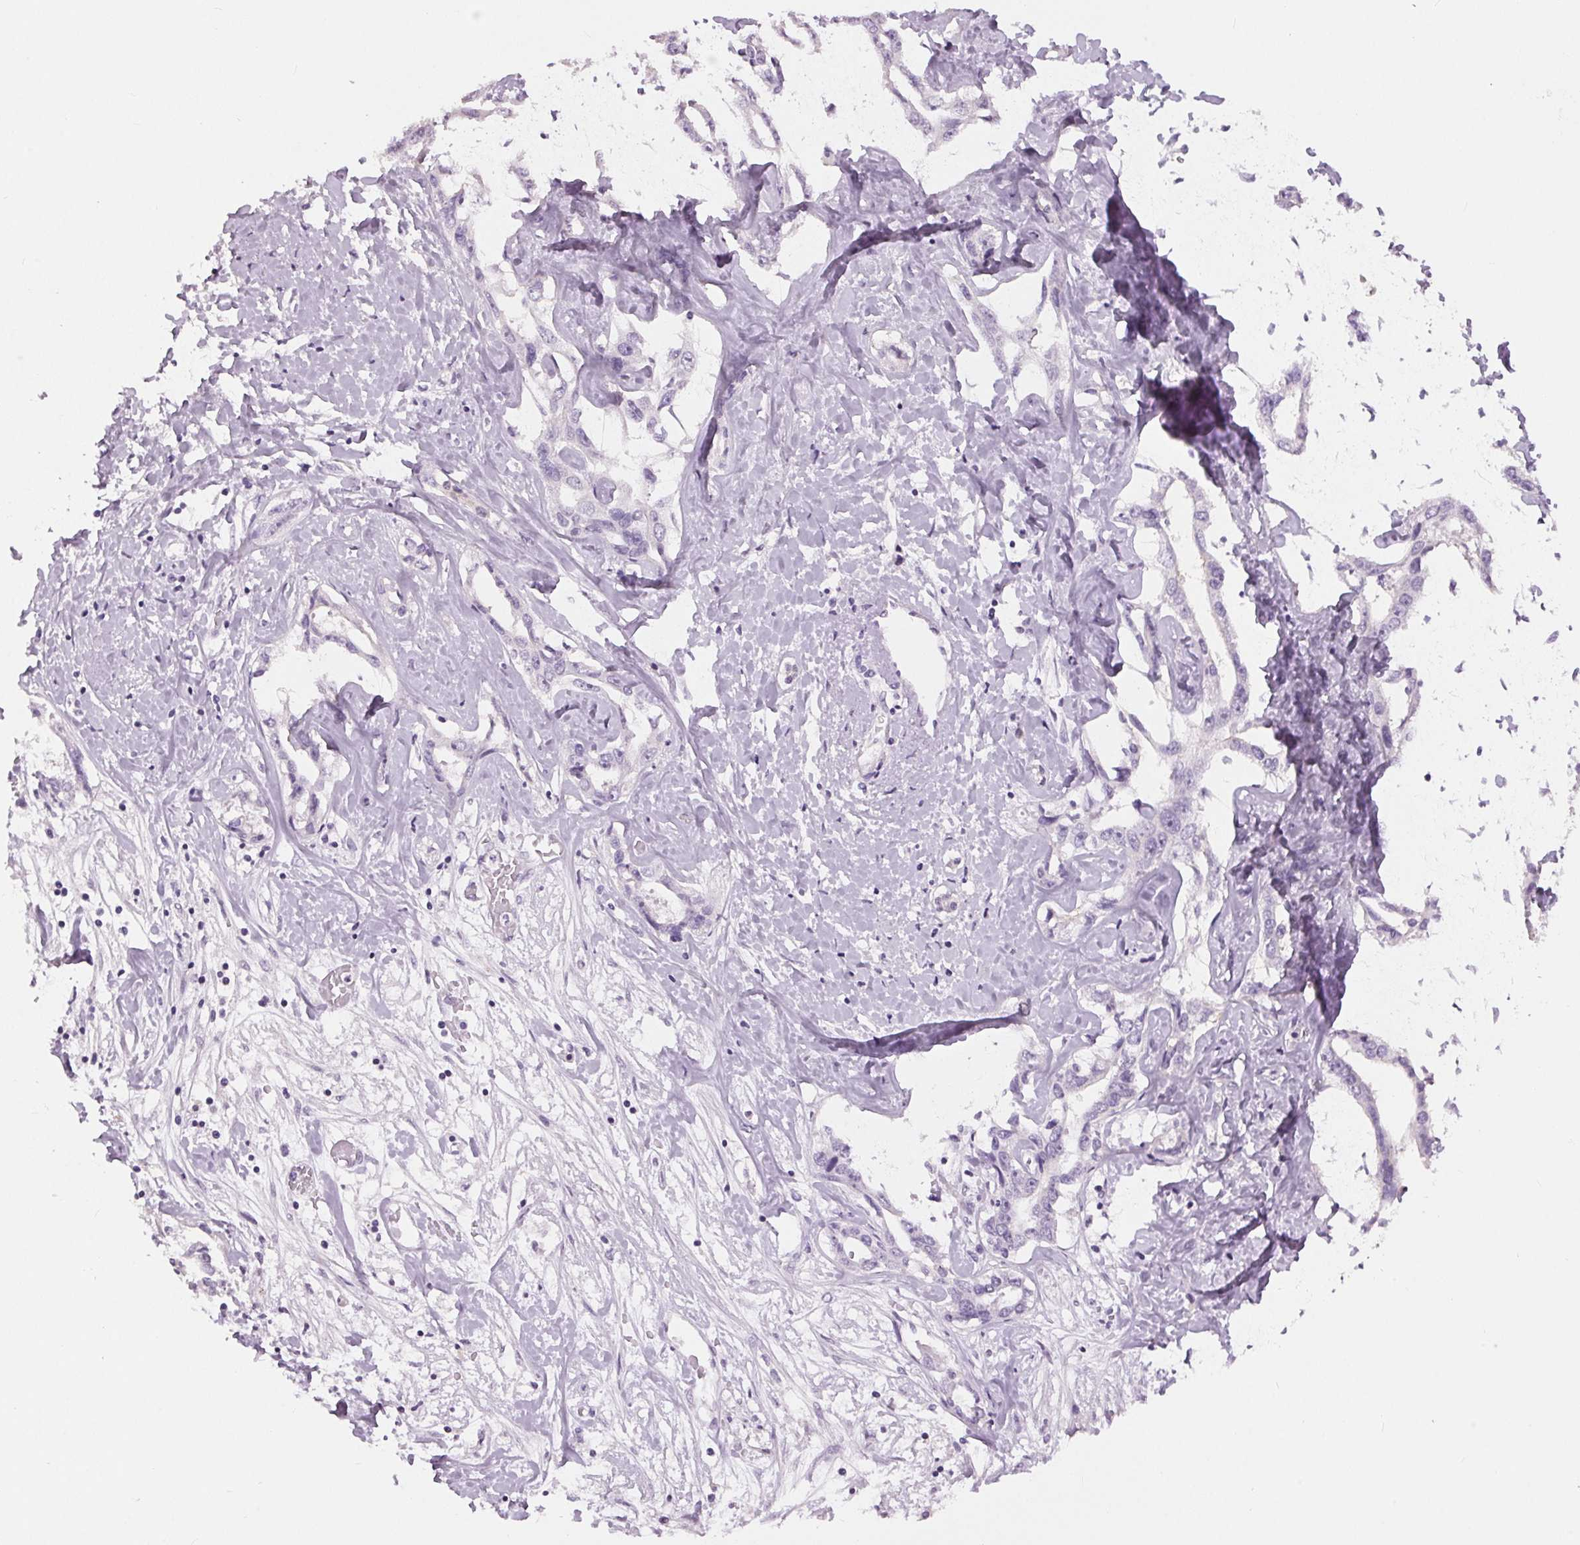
{"staining": {"intensity": "negative", "quantity": "none", "location": "none"}, "tissue": "liver cancer", "cell_type": "Tumor cells", "image_type": "cancer", "snomed": [{"axis": "morphology", "description": "Cholangiocarcinoma"}, {"axis": "topography", "description": "Liver"}], "caption": "There is no significant expression in tumor cells of cholangiocarcinoma (liver). Nuclei are stained in blue.", "gene": "MISP", "patient": {"sex": "male", "age": 59}}